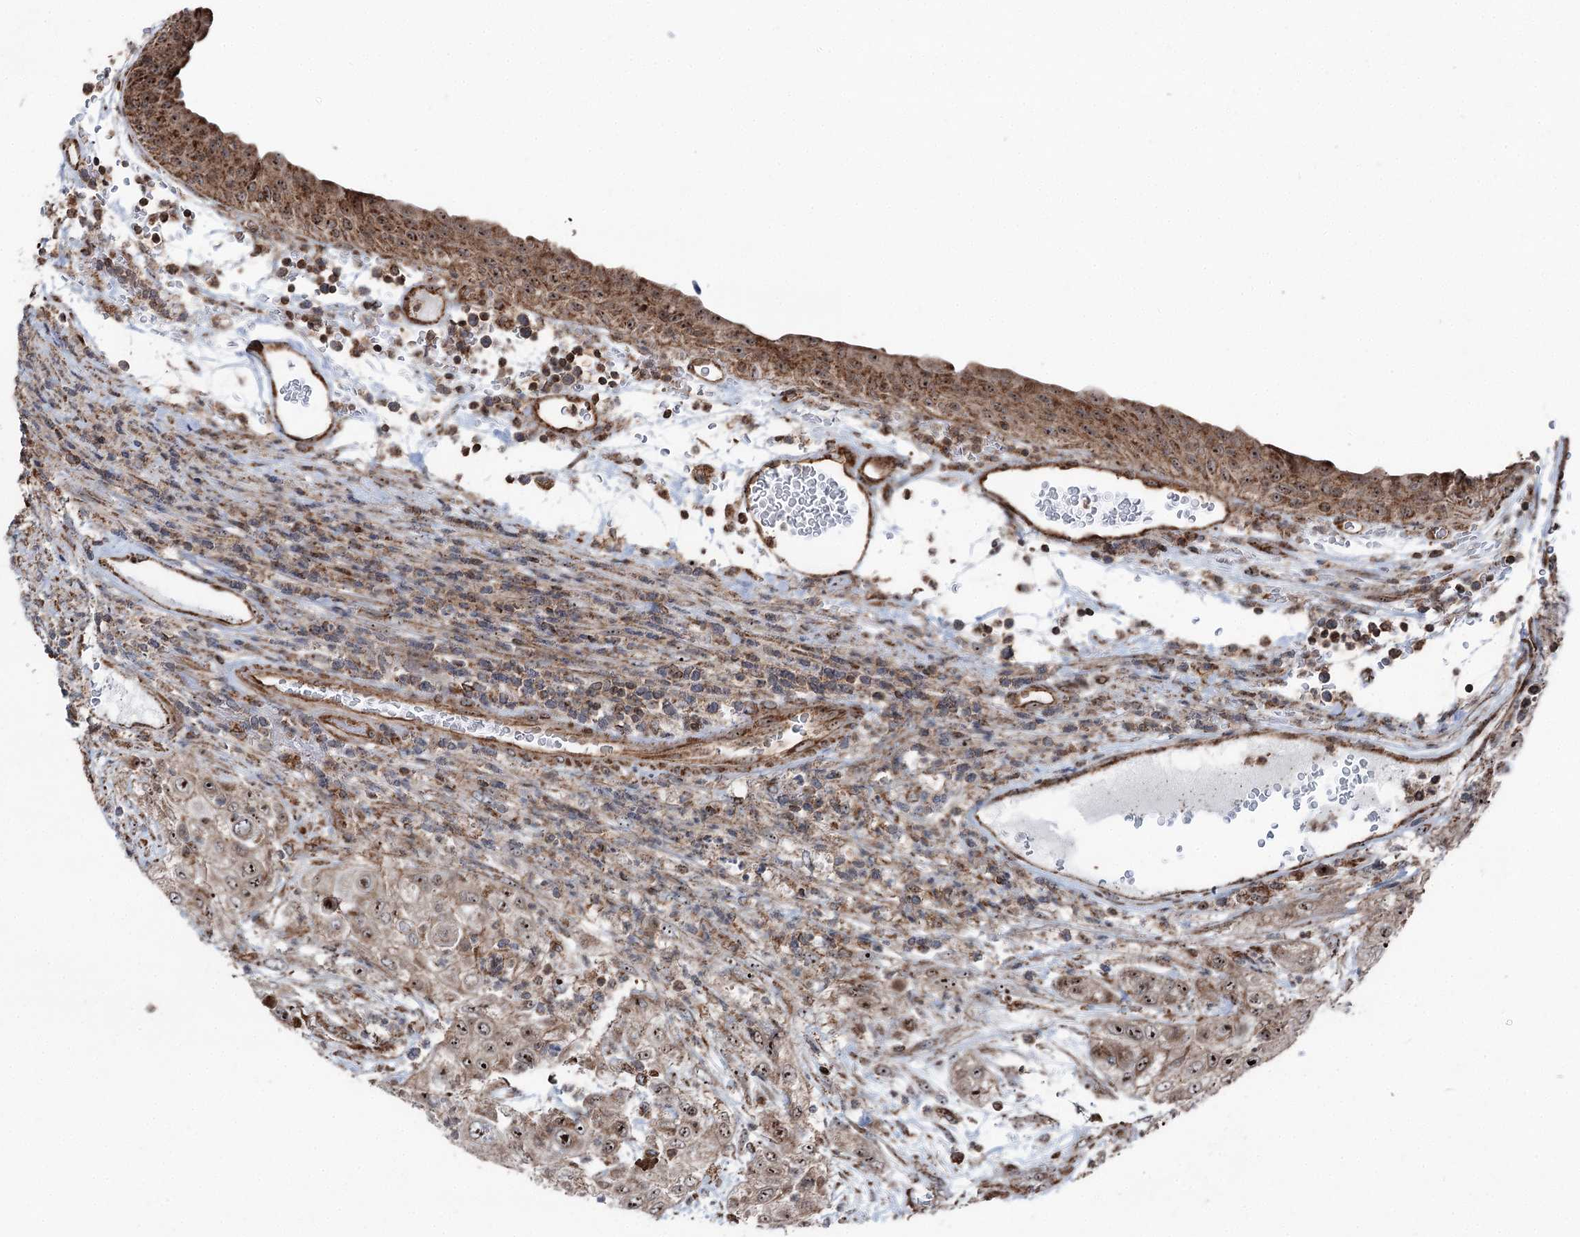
{"staining": {"intensity": "moderate", "quantity": ">75%", "location": "nuclear"}, "tissue": "urothelial cancer", "cell_type": "Tumor cells", "image_type": "cancer", "snomed": [{"axis": "morphology", "description": "Urothelial carcinoma, High grade"}, {"axis": "topography", "description": "Urinary bladder"}], "caption": "Human urothelial cancer stained with a brown dye reveals moderate nuclear positive positivity in about >75% of tumor cells.", "gene": "STEEP1", "patient": {"sex": "female", "age": 79}}